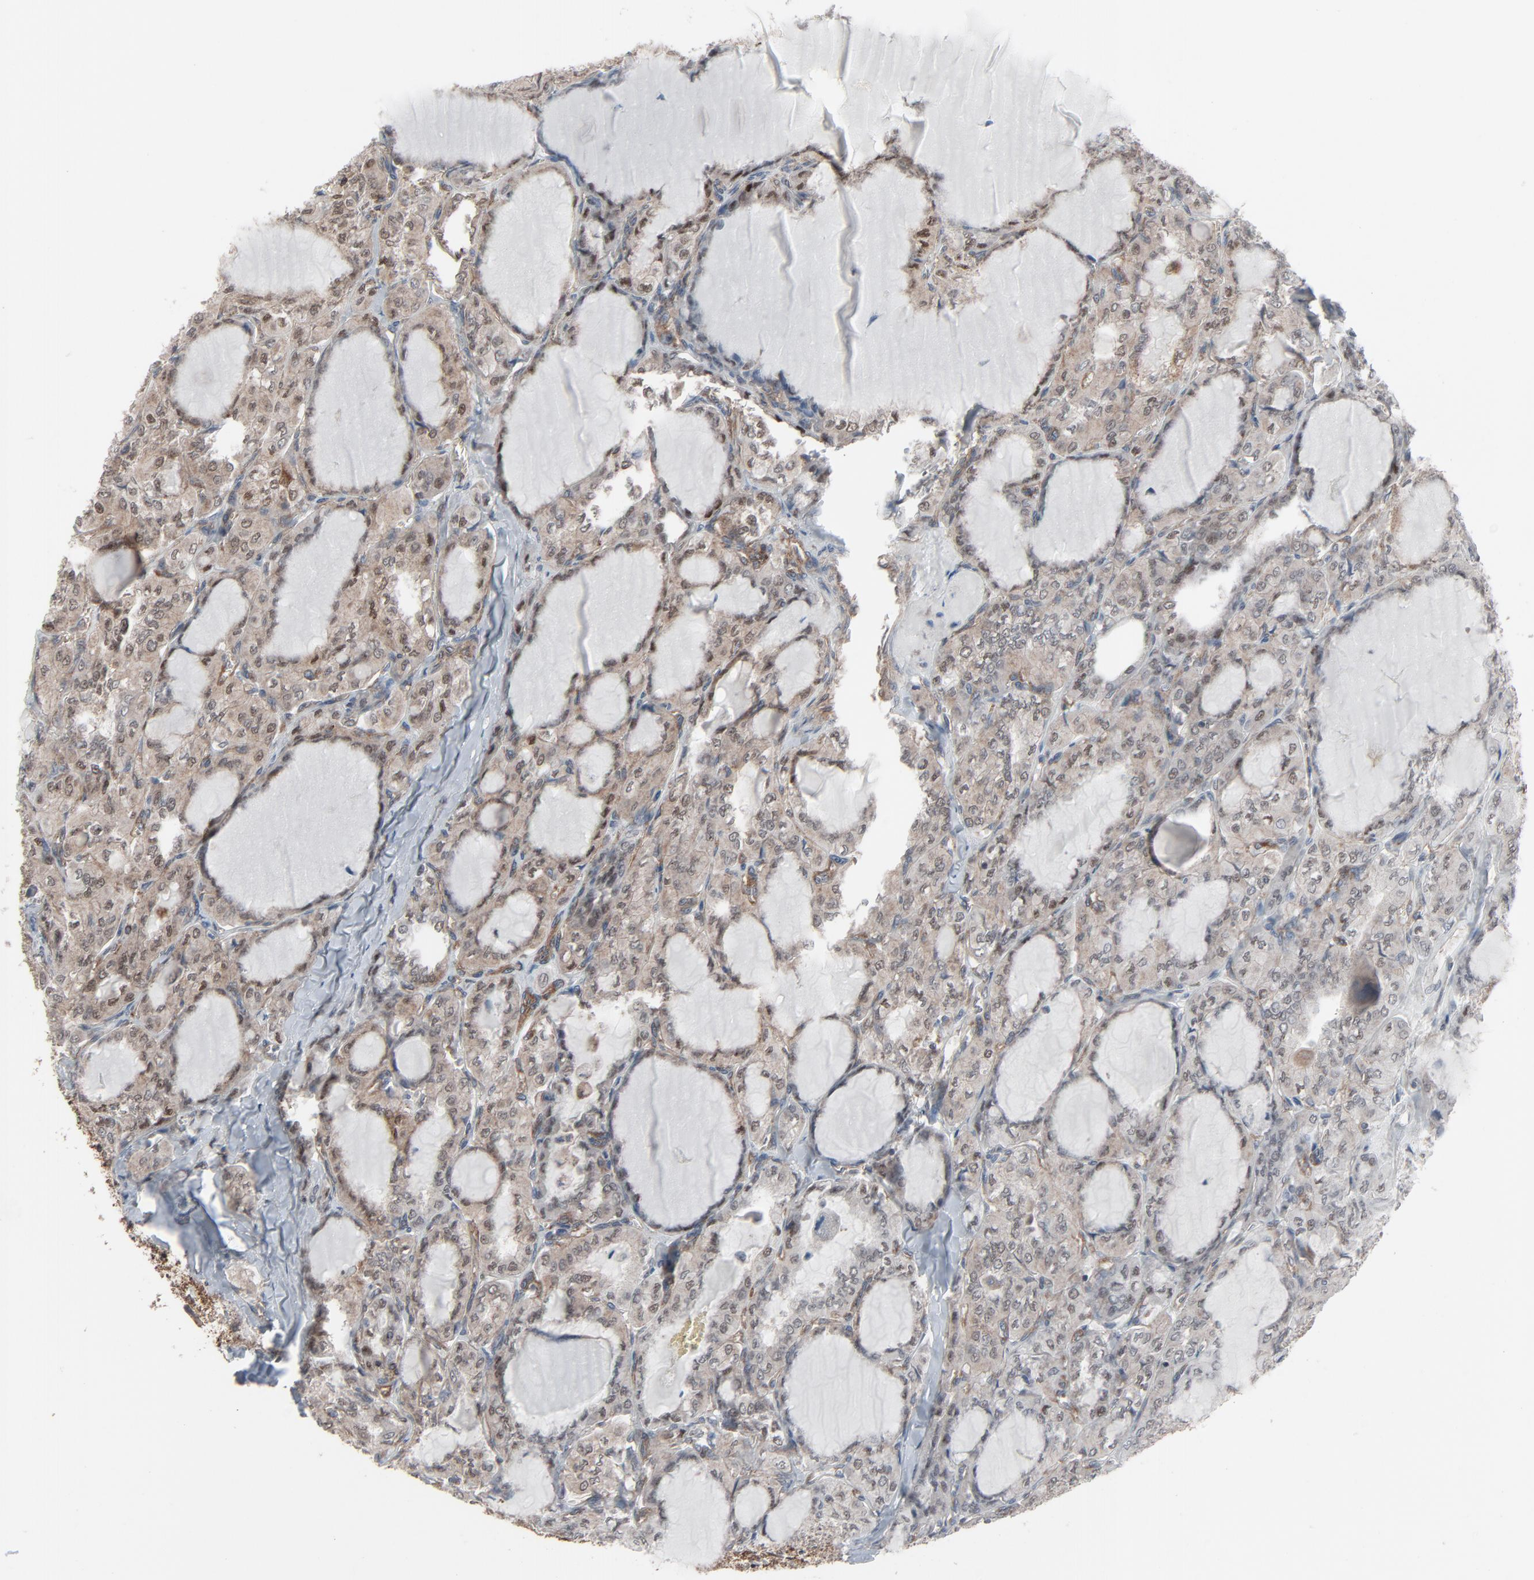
{"staining": {"intensity": "weak", "quantity": "25%-75%", "location": "cytoplasmic/membranous,nuclear"}, "tissue": "thyroid cancer", "cell_type": "Tumor cells", "image_type": "cancer", "snomed": [{"axis": "morphology", "description": "Papillary adenocarcinoma, NOS"}, {"axis": "topography", "description": "Thyroid gland"}], "caption": "A histopathology image of human thyroid papillary adenocarcinoma stained for a protein displays weak cytoplasmic/membranous and nuclear brown staining in tumor cells.", "gene": "OPTN", "patient": {"sex": "male", "age": 20}}